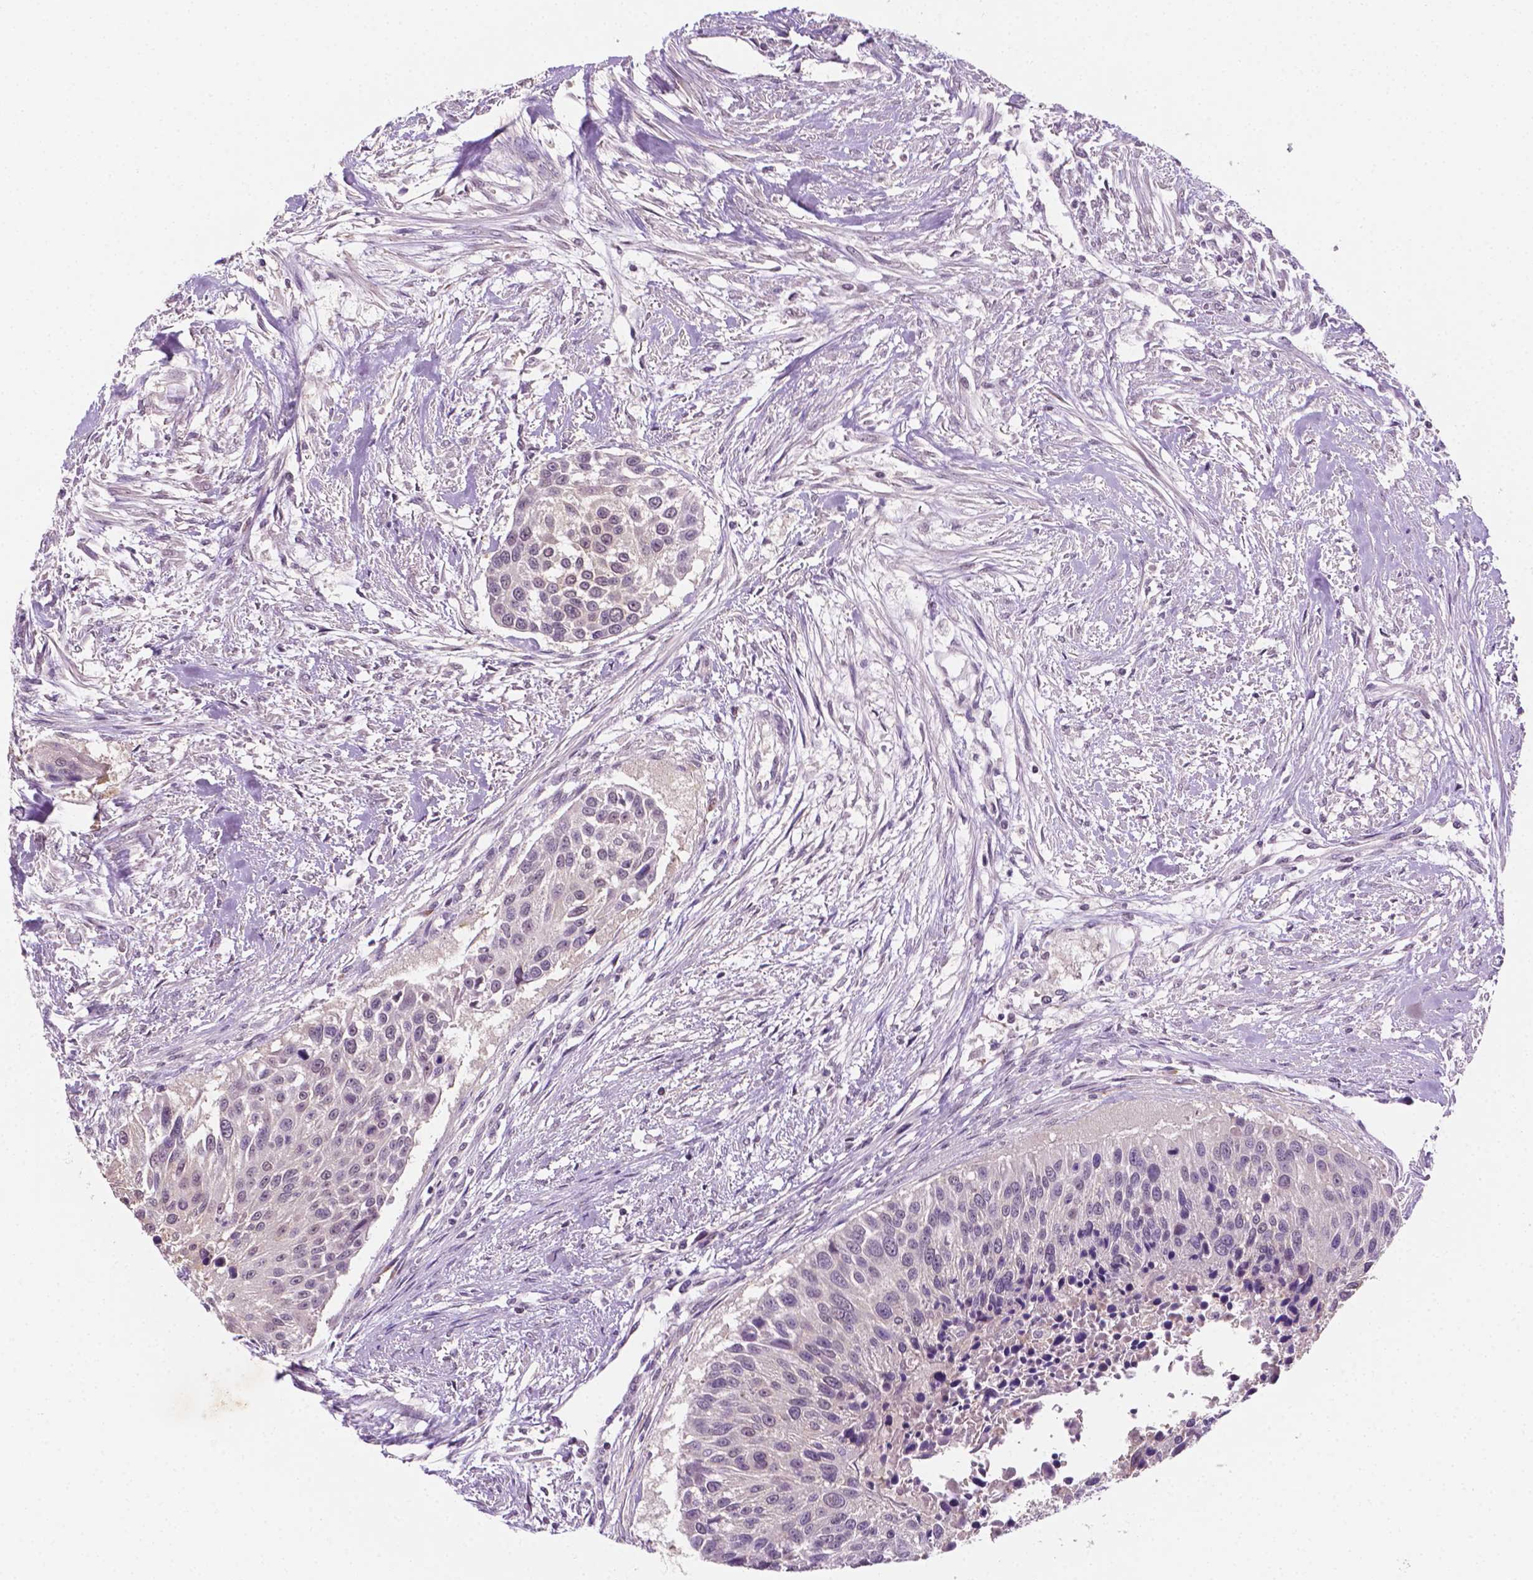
{"staining": {"intensity": "negative", "quantity": "none", "location": "none"}, "tissue": "urothelial cancer", "cell_type": "Tumor cells", "image_type": "cancer", "snomed": [{"axis": "morphology", "description": "Urothelial carcinoma, NOS"}, {"axis": "topography", "description": "Urinary bladder"}], "caption": "A histopathology image of human transitional cell carcinoma is negative for staining in tumor cells.", "gene": "MROH6", "patient": {"sex": "male", "age": 55}}